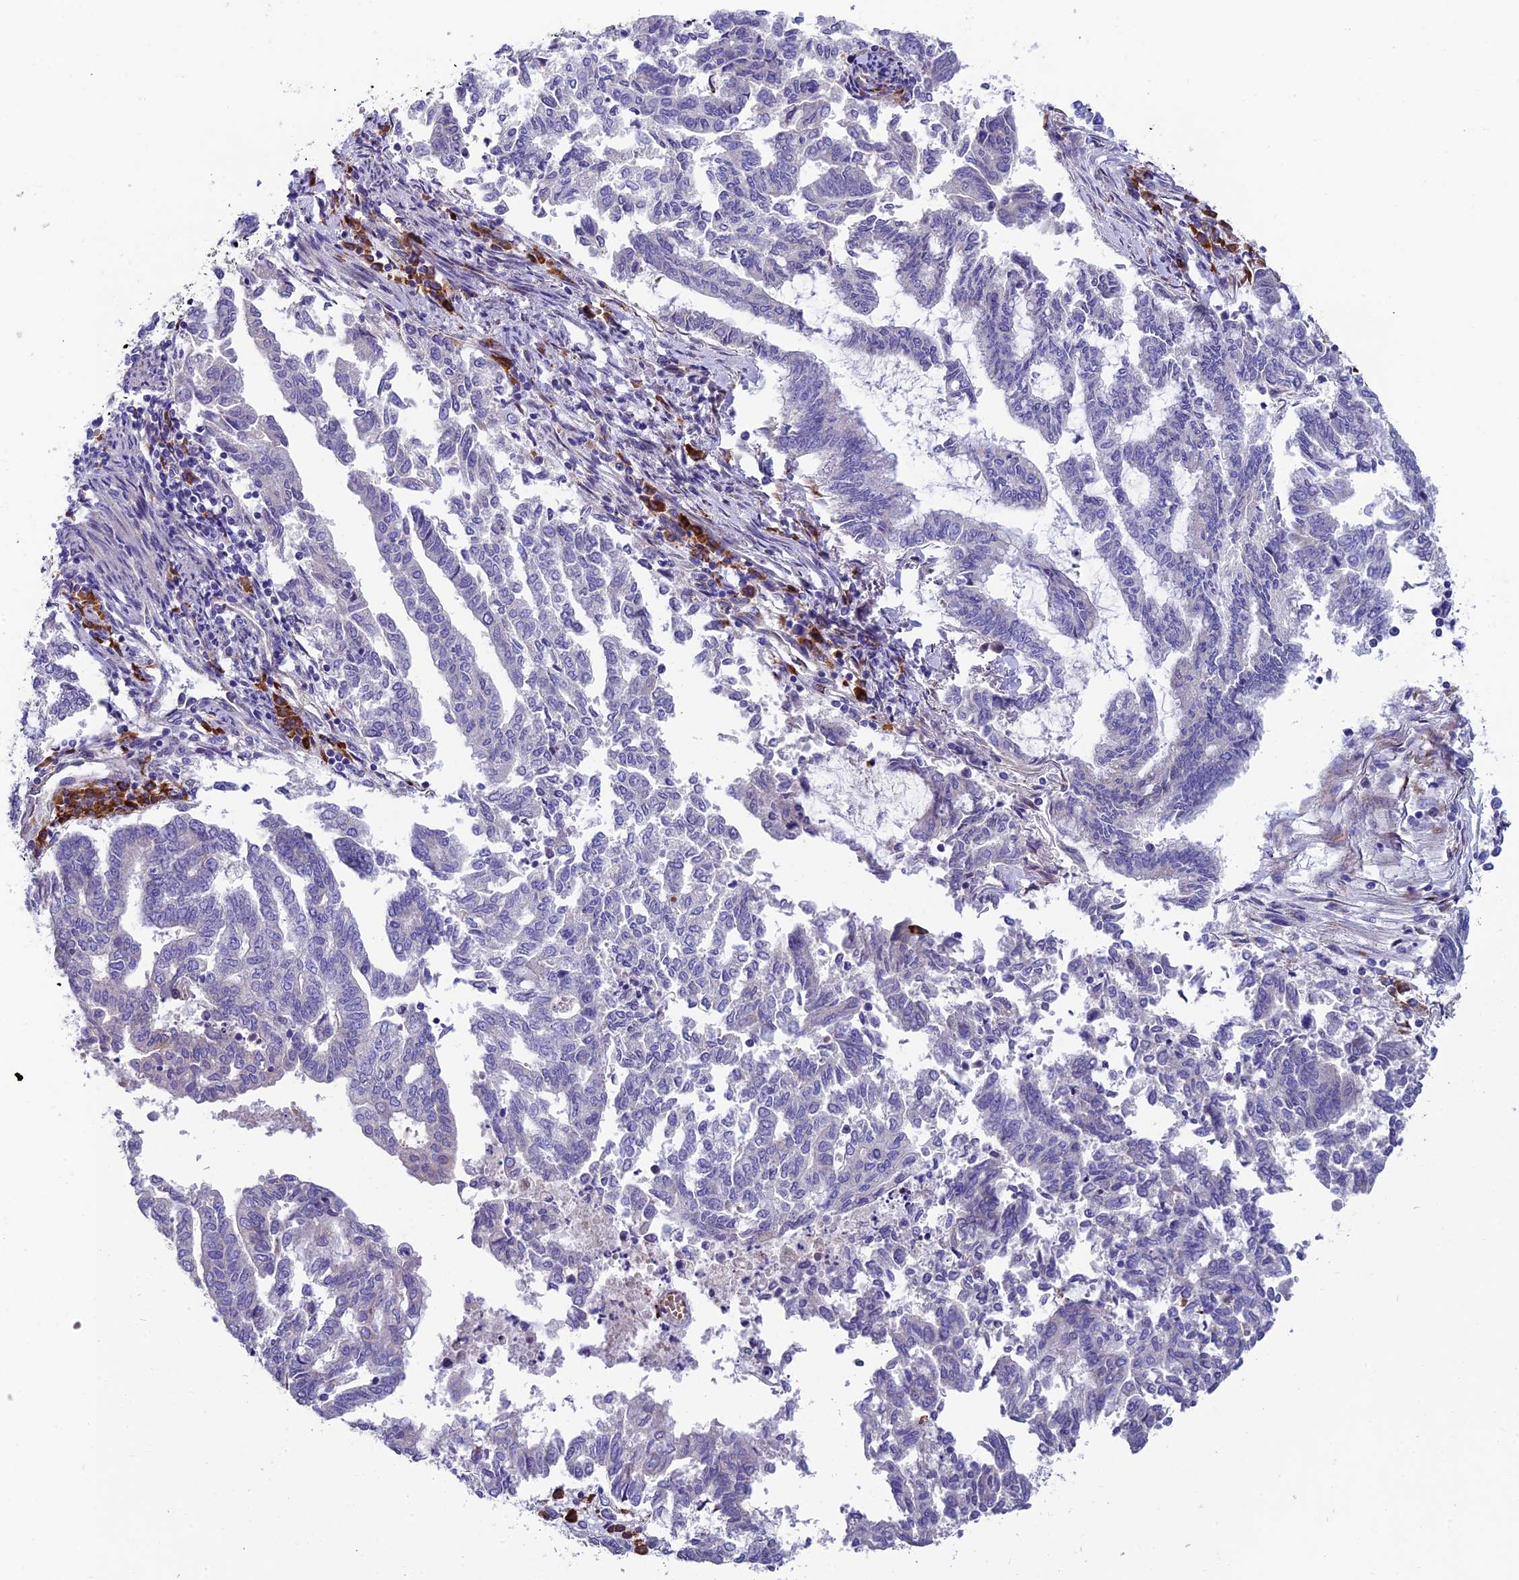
{"staining": {"intensity": "negative", "quantity": "none", "location": "none"}, "tissue": "endometrial cancer", "cell_type": "Tumor cells", "image_type": "cancer", "snomed": [{"axis": "morphology", "description": "Adenocarcinoma, NOS"}, {"axis": "topography", "description": "Endometrium"}], "caption": "IHC photomicrograph of neoplastic tissue: endometrial adenocarcinoma stained with DAB (3,3'-diaminobenzidine) displays no significant protein staining in tumor cells.", "gene": "MACIR", "patient": {"sex": "female", "age": 79}}